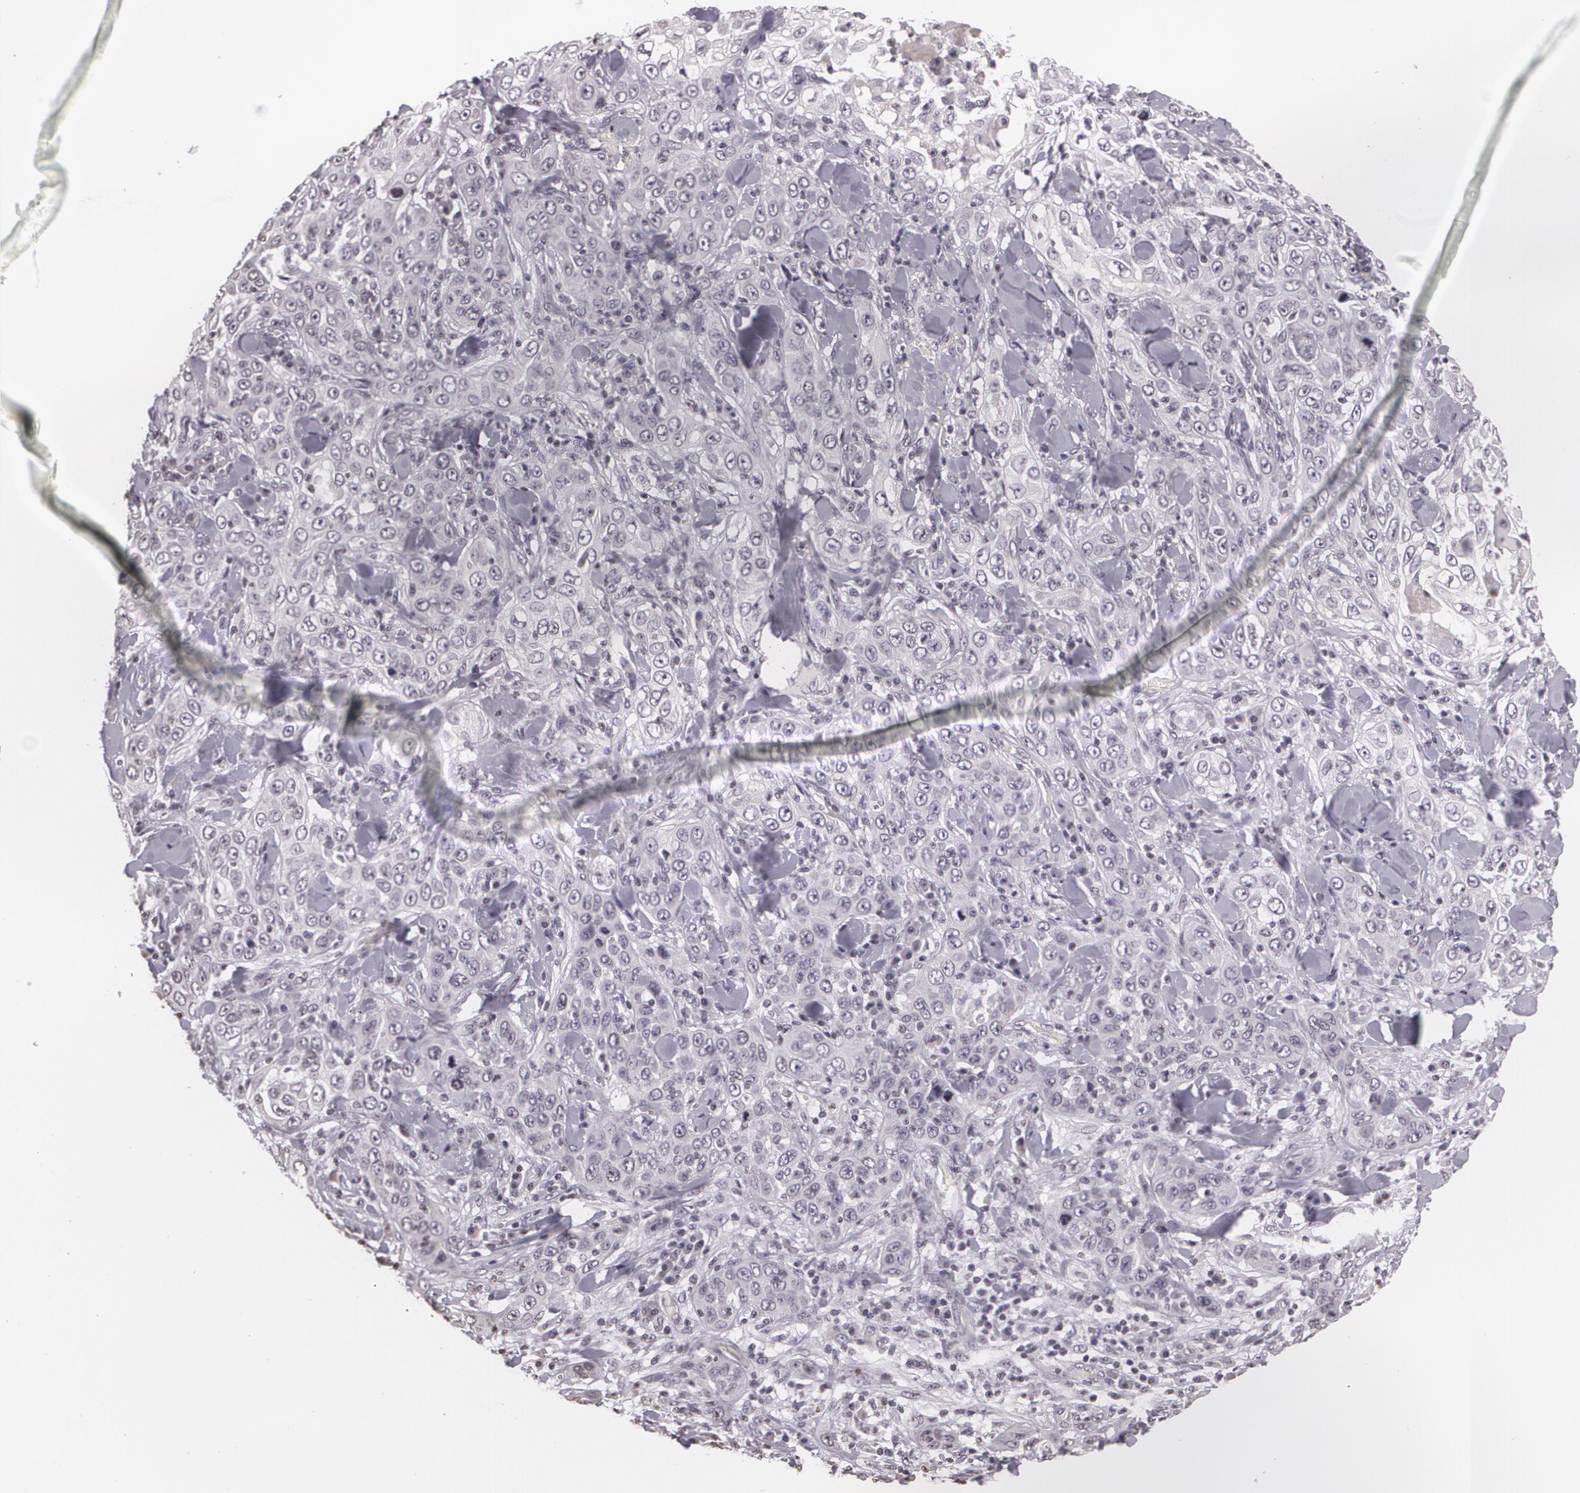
{"staining": {"intensity": "negative", "quantity": "none", "location": "none"}, "tissue": "skin cancer", "cell_type": "Tumor cells", "image_type": "cancer", "snomed": [{"axis": "morphology", "description": "Squamous cell carcinoma, NOS"}, {"axis": "topography", "description": "Skin"}], "caption": "There is no significant expression in tumor cells of skin cancer.", "gene": "MUC1", "patient": {"sex": "male", "age": 84}}